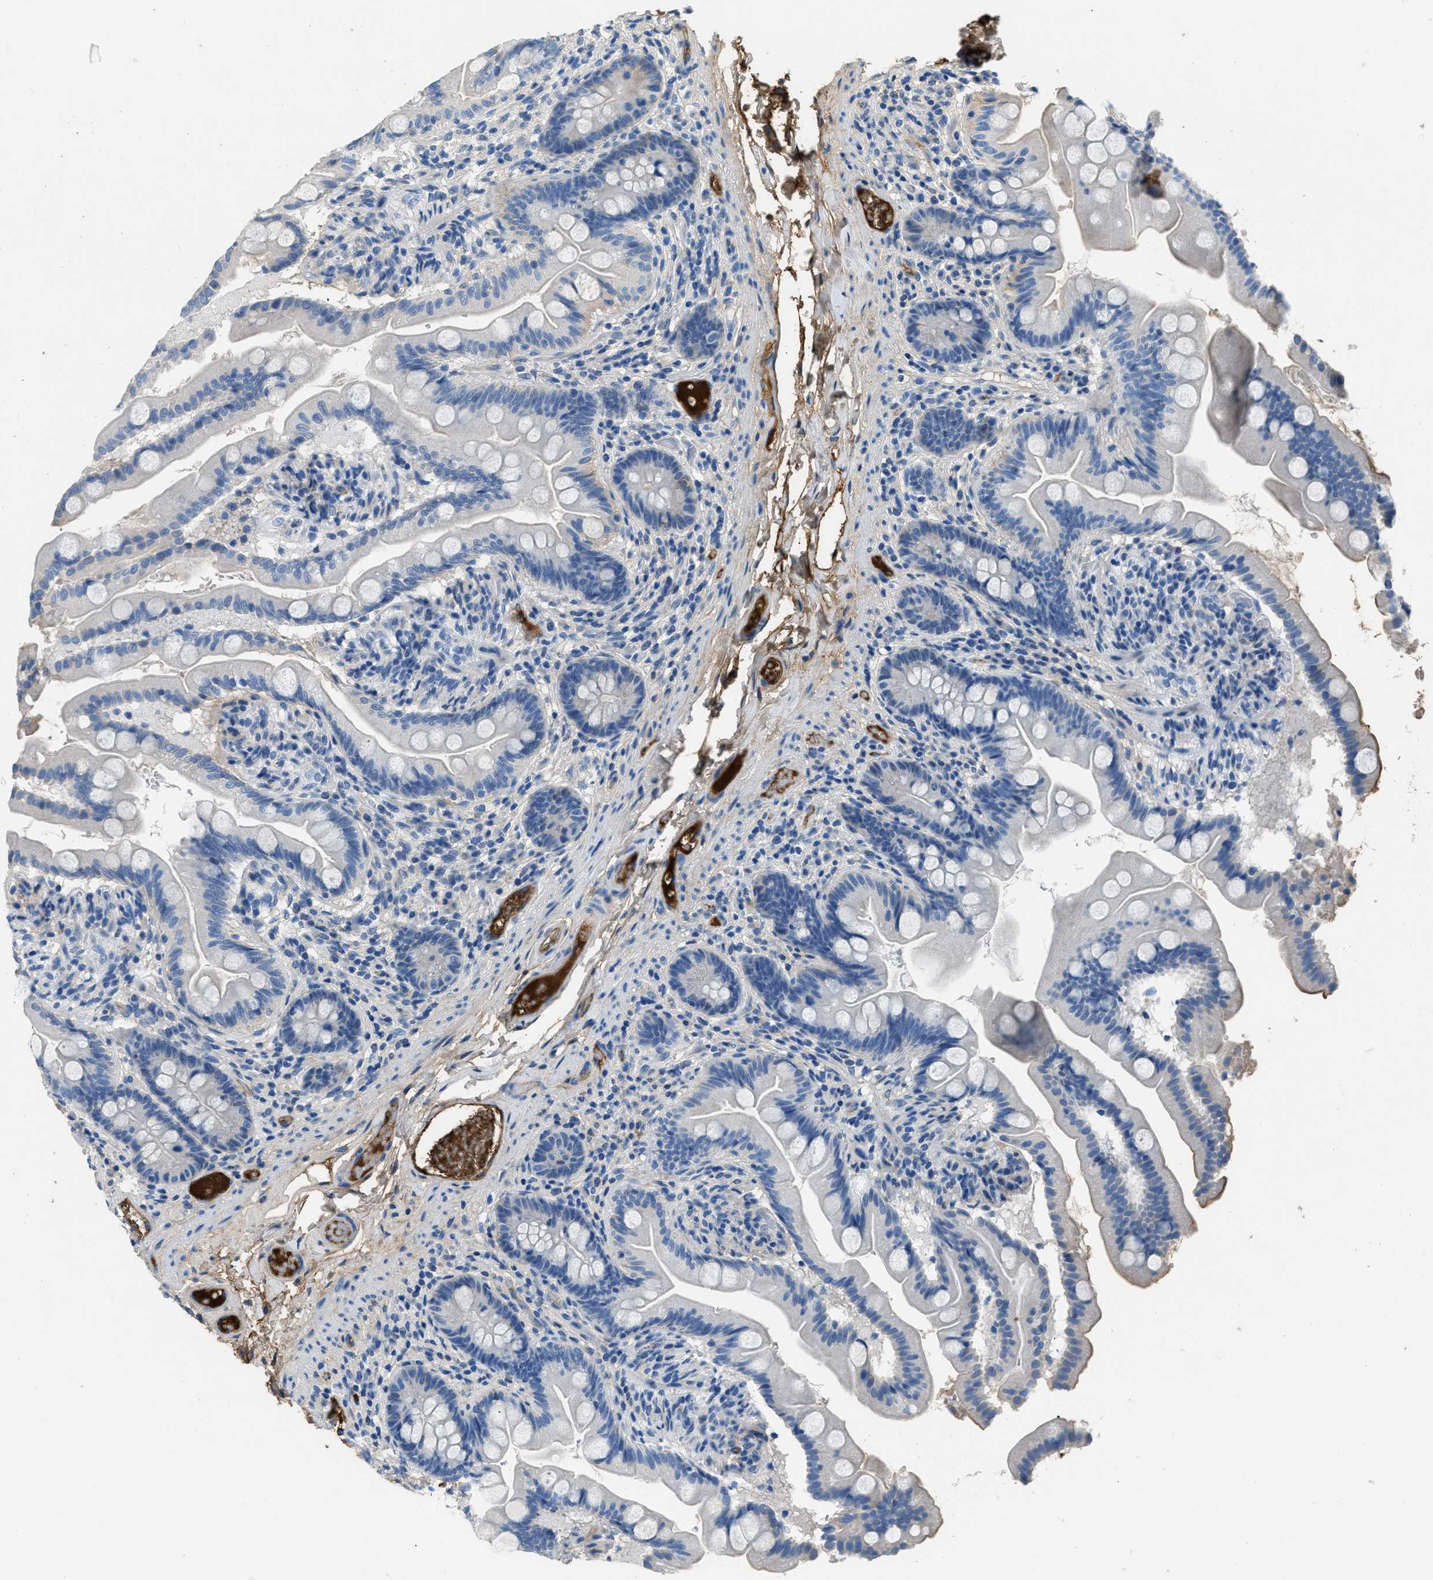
{"staining": {"intensity": "moderate", "quantity": "<25%", "location": "cytoplasmic/membranous"}, "tissue": "small intestine", "cell_type": "Glandular cells", "image_type": "normal", "snomed": [{"axis": "morphology", "description": "Normal tissue, NOS"}, {"axis": "topography", "description": "Small intestine"}], "caption": "Human small intestine stained with a brown dye demonstrates moderate cytoplasmic/membranous positive staining in approximately <25% of glandular cells.", "gene": "STC1", "patient": {"sex": "female", "age": 56}}